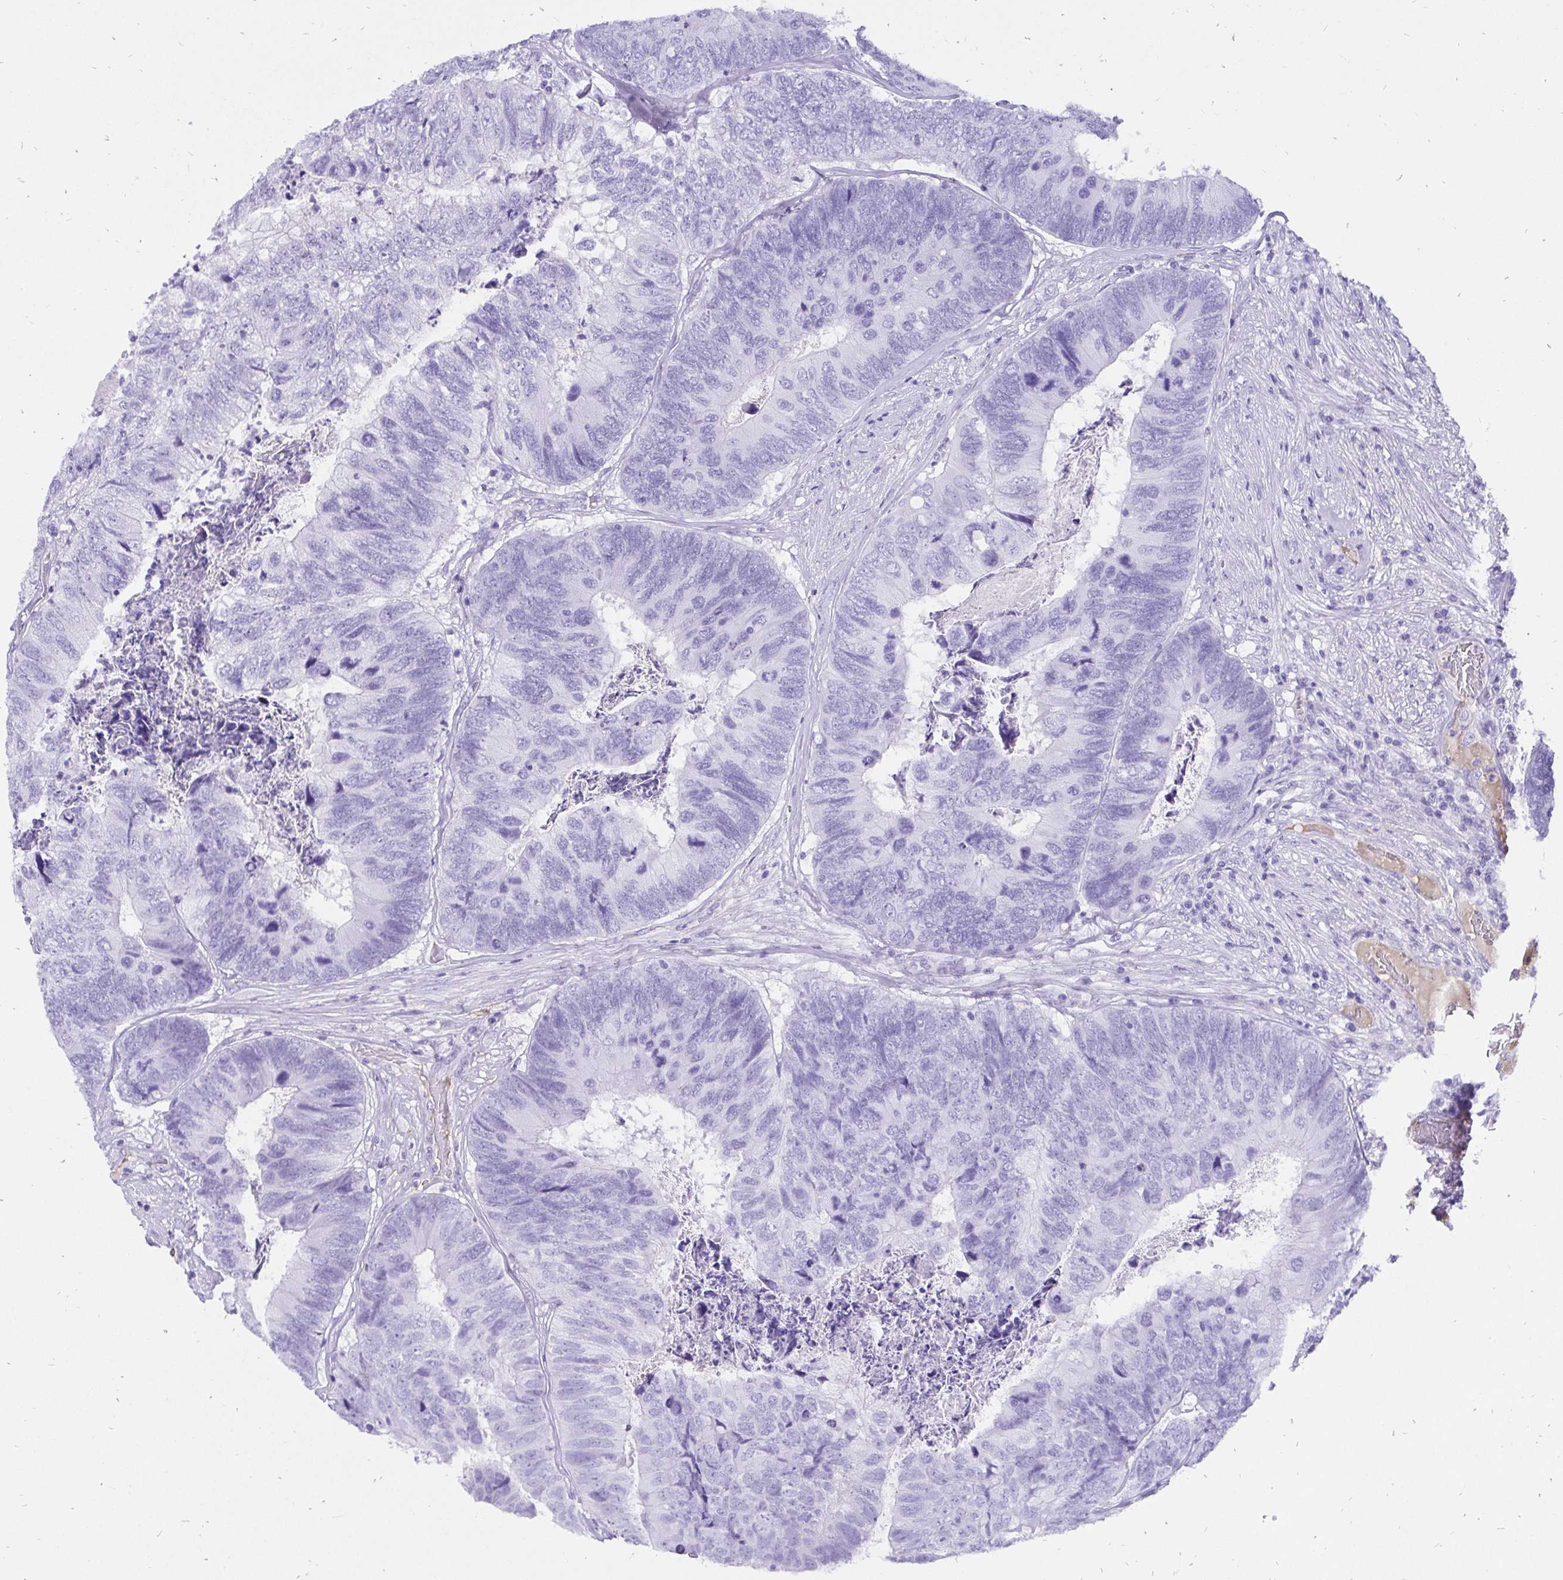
{"staining": {"intensity": "negative", "quantity": "none", "location": "none"}, "tissue": "colorectal cancer", "cell_type": "Tumor cells", "image_type": "cancer", "snomed": [{"axis": "morphology", "description": "Adenocarcinoma, NOS"}, {"axis": "topography", "description": "Colon"}], "caption": "IHC of human colorectal cancer reveals no staining in tumor cells.", "gene": "KRT13", "patient": {"sex": "female", "age": 67}}